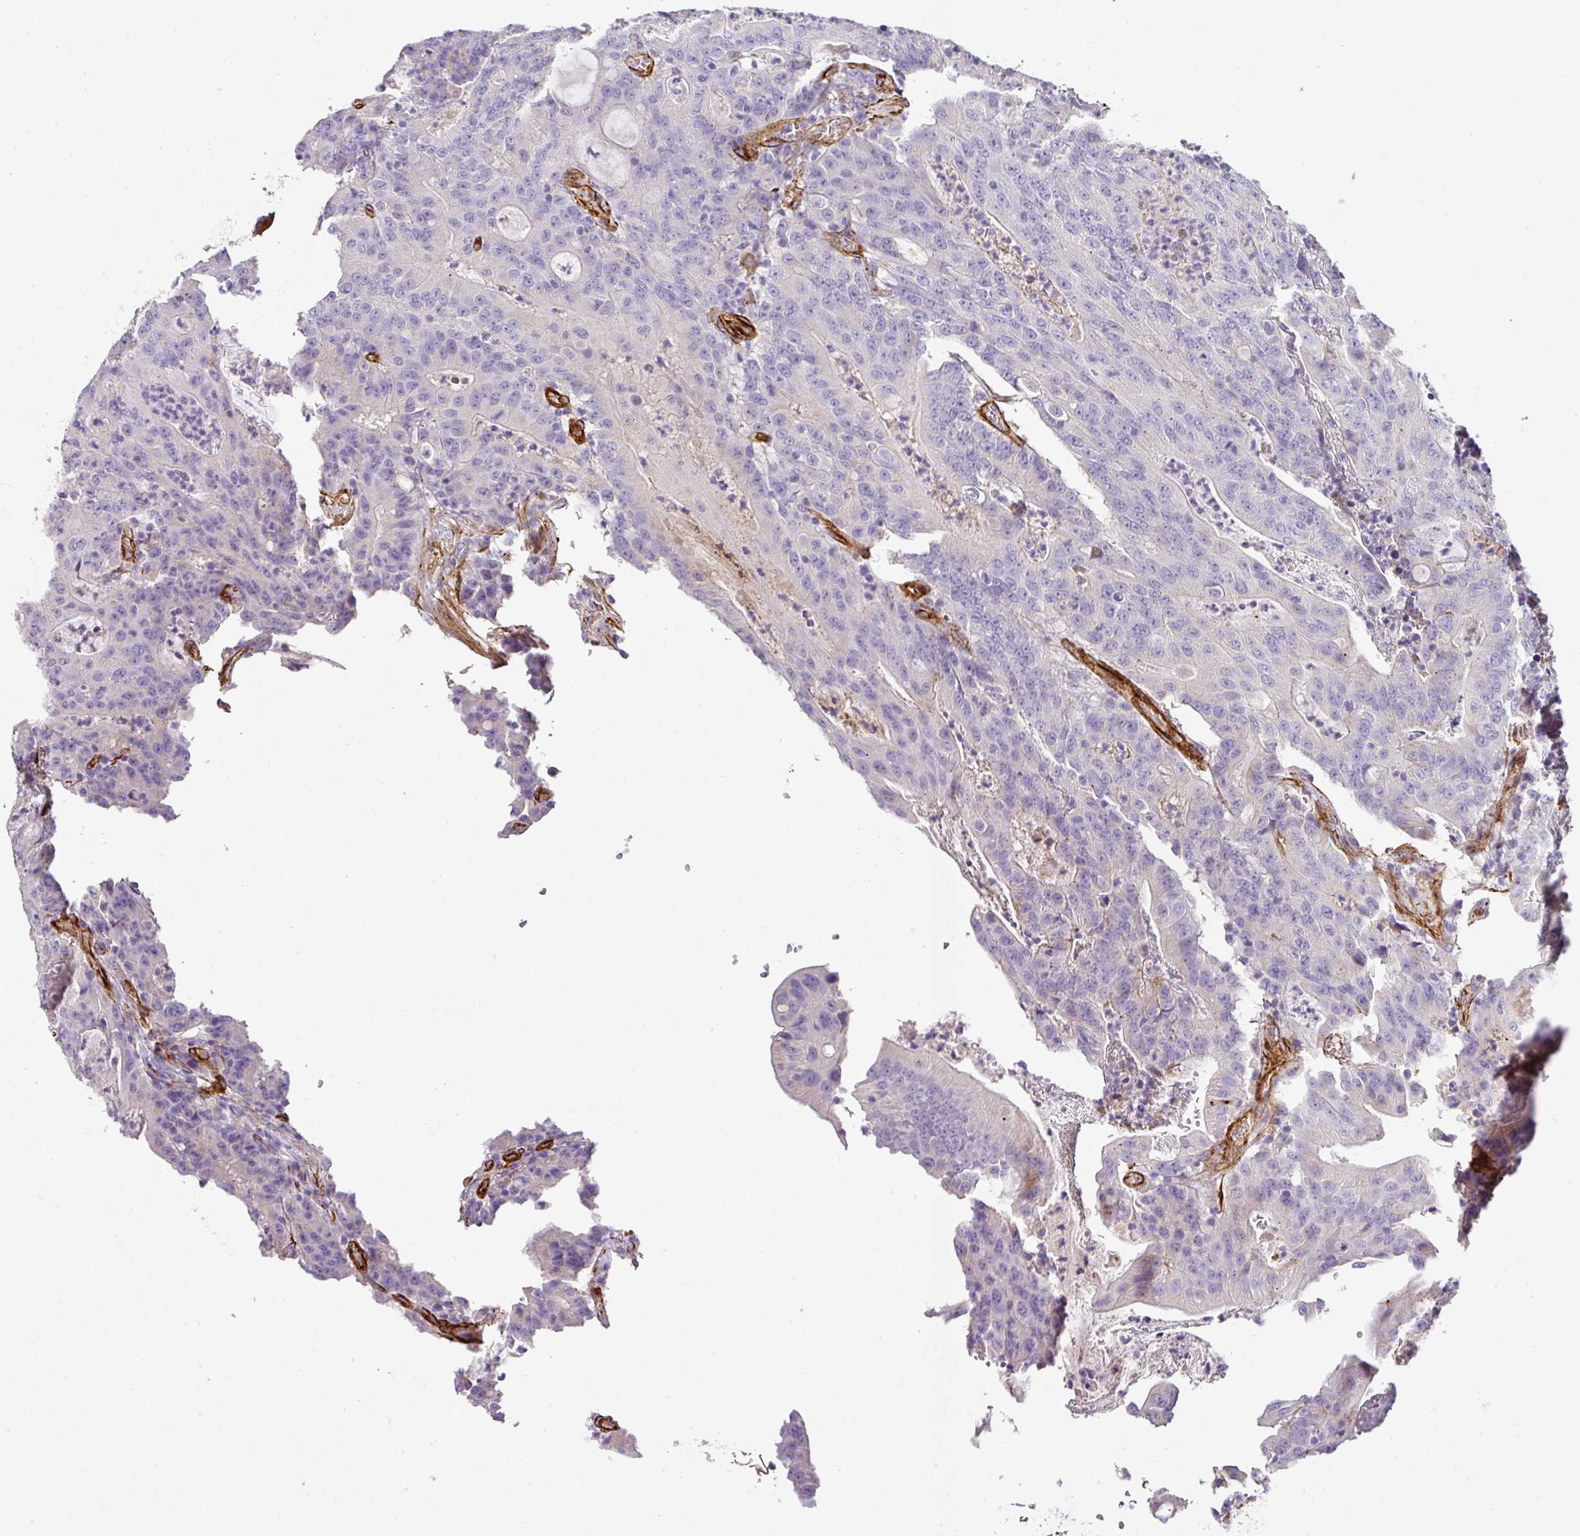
{"staining": {"intensity": "negative", "quantity": "none", "location": "none"}, "tissue": "colorectal cancer", "cell_type": "Tumor cells", "image_type": "cancer", "snomed": [{"axis": "morphology", "description": "Adenocarcinoma, NOS"}, {"axis": "topography", "description": "Colon"}], "caption": "The histopathology image displays no significant positivity in tumor cells of colorectal adenocarcinoma.", "gene": "SLC25A17", "patient": {"sex": "male", "age": 83}}